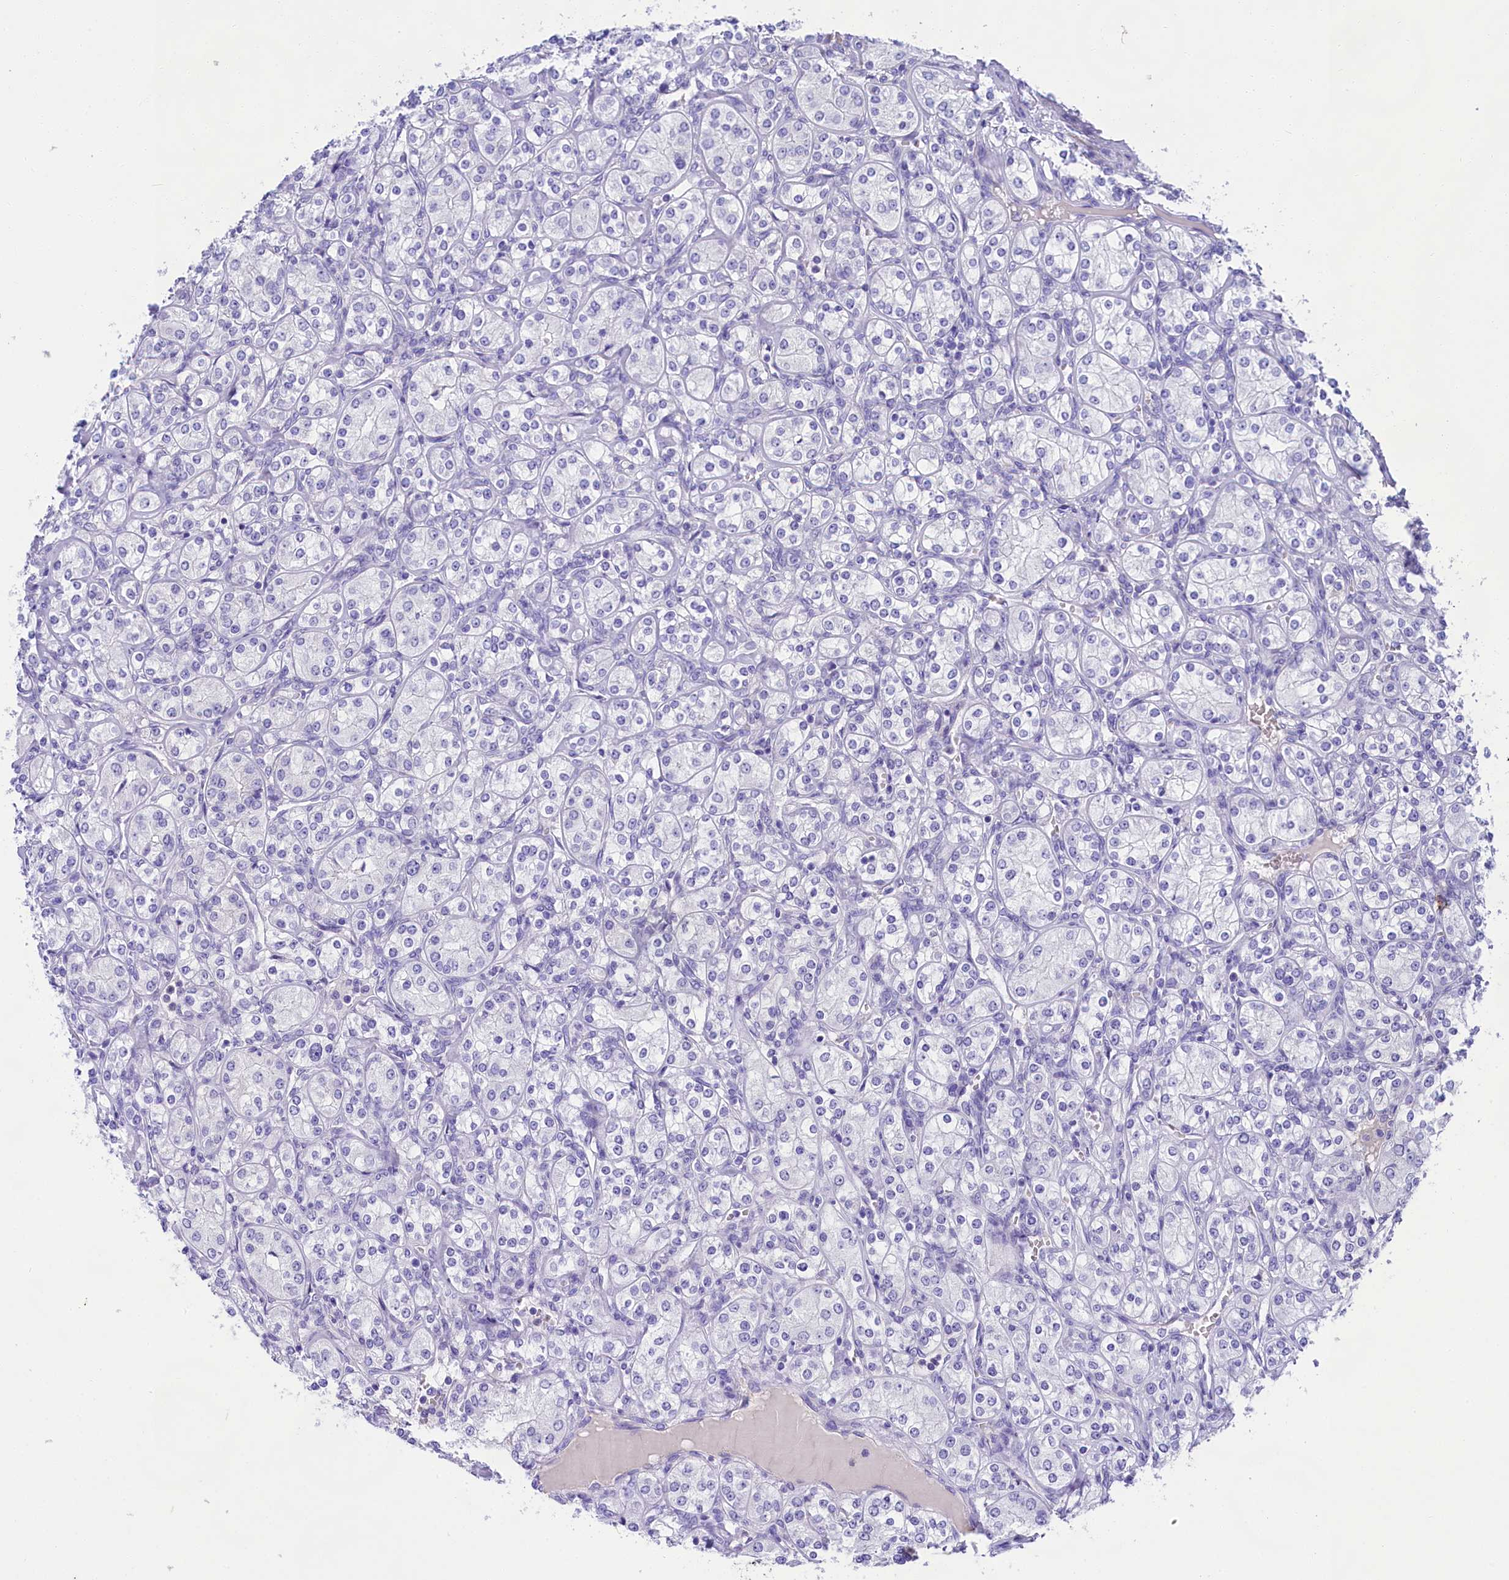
{"staining": {"intensity": "negative", "quantity": "none", "location": "none"}, "tissue": "renal cancer", "cell_type": "Tumor cells", "image_type": "cancer", "snomed": [{"axis": "morphology", "description": "Adenocarcinoma, NOS"}, {"axis": "topography", "description": "Kidney"}], "caption": "Immunohistochemical staining of human renal cancer demonstrates no significant expression in tumor cells.", "gene": "SULT2A1", "patient": {"sex": "male", "age": 77}}